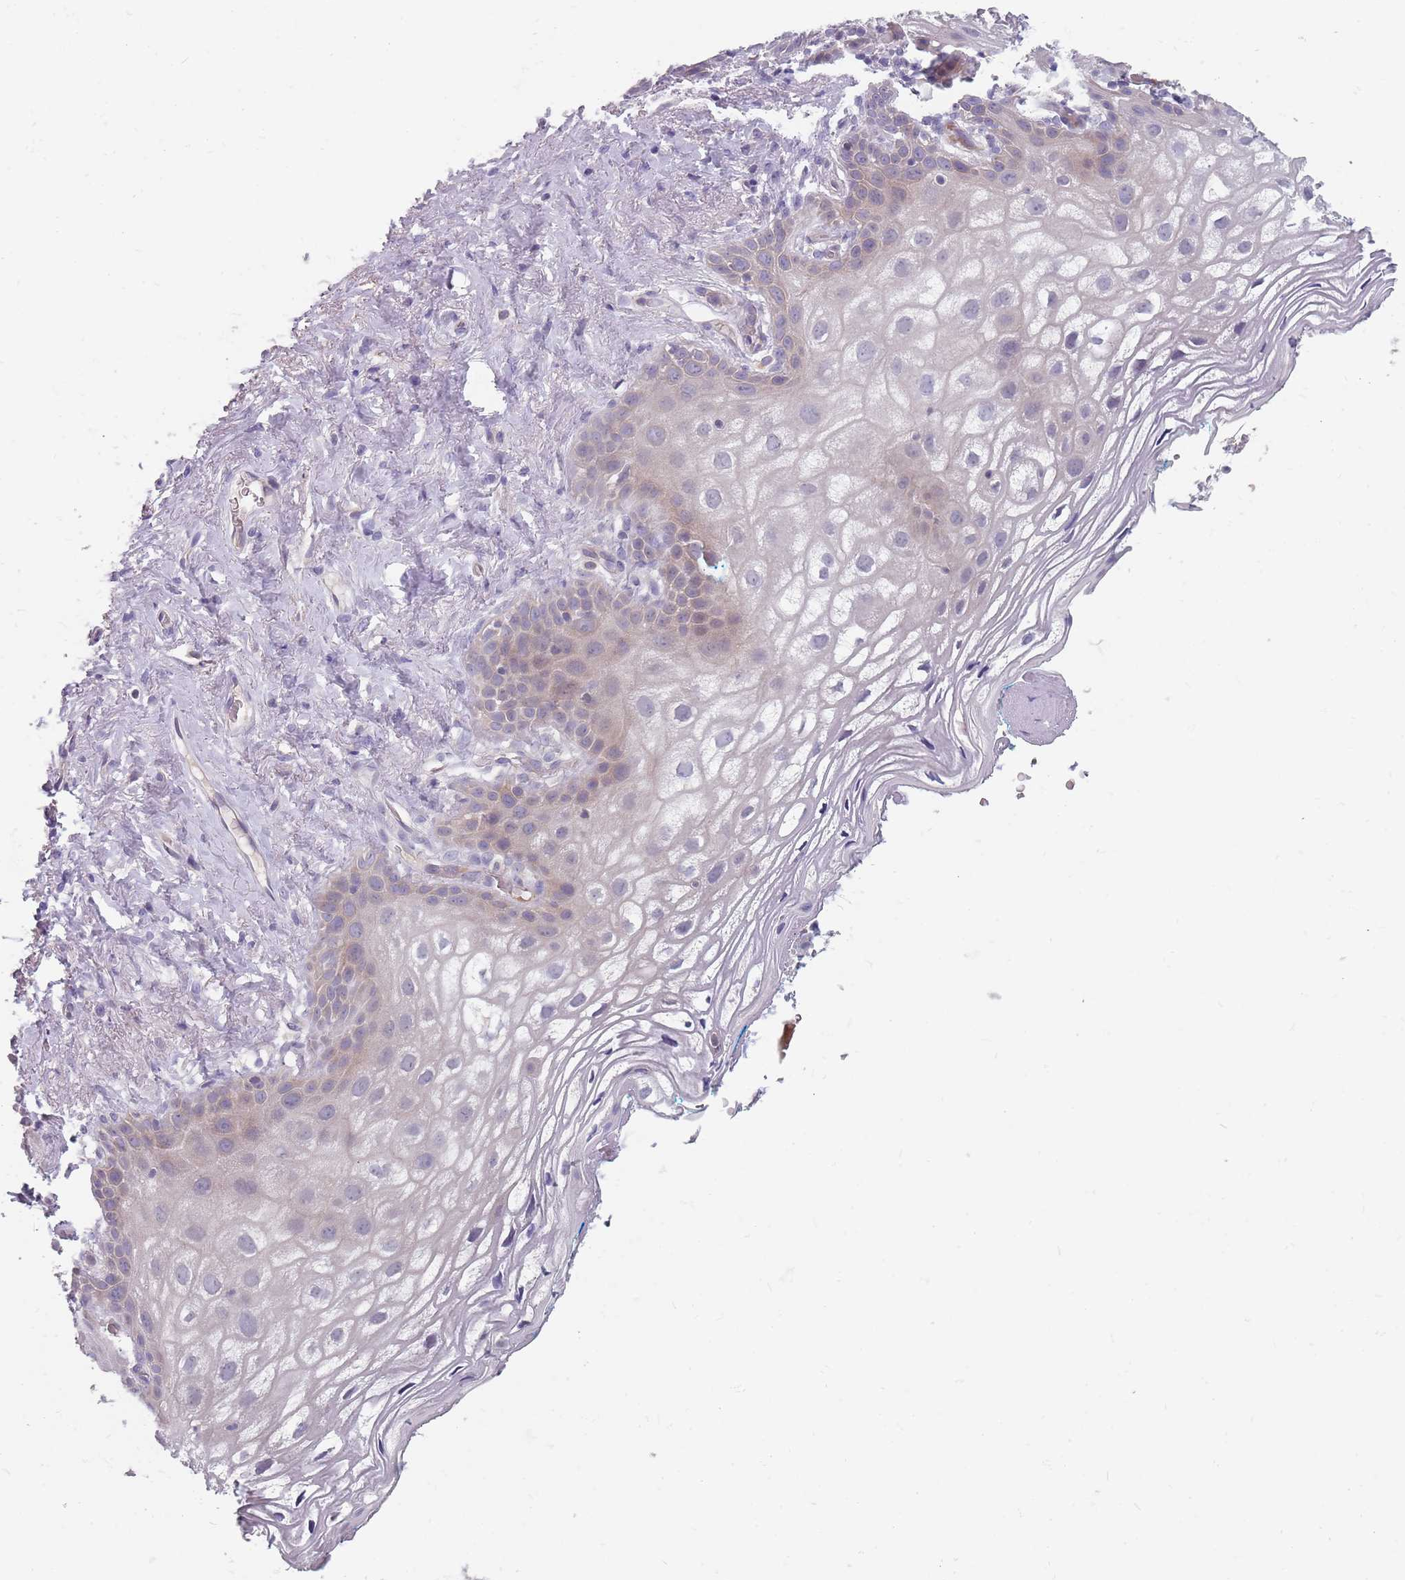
{"staining": {"intensity": "negative", "quantity": "none", "location": "none"}, "tissue": "vagina", "cell_type": "Squamous epithelial cells", "image_type": "normal", "snomed": [{"axis": "morphology", "description": "Normal tissue, NOS"}, {"axis": "topography", "description": "Vagina"}], "caption": "Benign vagina was stained to show a protein in brown. There is no significant positivity in squamous epithelial cells. (Immunohistochemistry (ihc), brightfield microscopy, high magnification).", "gene": "CMTR2", "patient": {"sex": "female", "age": 68}}